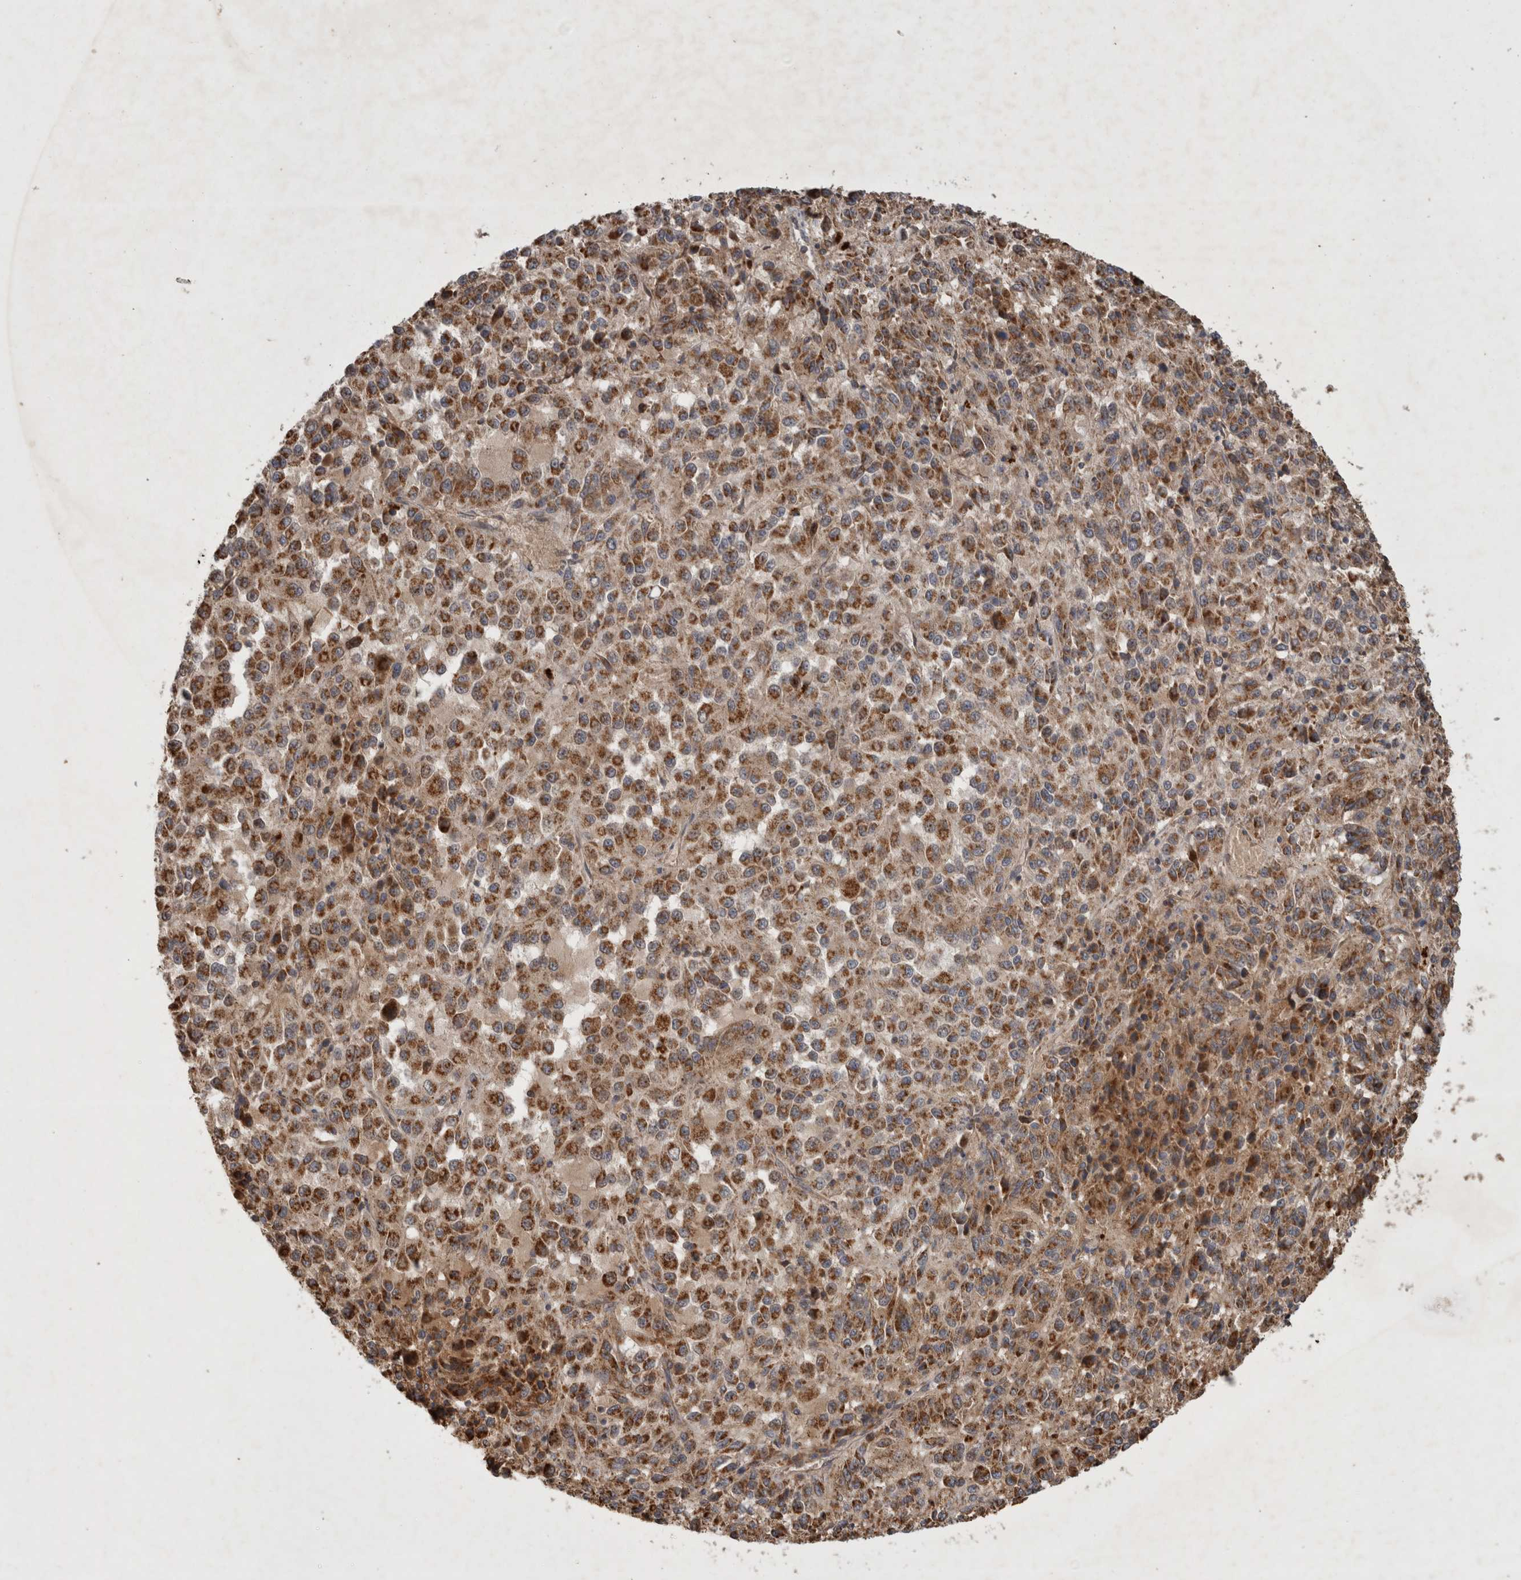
{"staining": {"intensity": "strong", "quantity": ">75%", "location": "cytoplasmic/membranous"}, "tissue": "melanoma", "cell_type": "Tumor cells", "image_type": "cancer", "snomed": [{"axis": "morphology", "description": "Malignant melanoma, Metastatic site"}, {"axis": "topography", "description": "Lung"}], "caption": "IHC staining of malignant melanoma (metastatic site), which exhibits high levels of strong cytoplasmic/membranous staining in about >75% of tumor cells indicating strong cytoplasmic/membranous protein positivity. The staining was performed using DAB (3,3'-diaminobenzidine) (brown) for protein detection and nuclei were counterstained in hematoxylin (blue).", "gene": "SERAC1", "patient": {"sex": "male", "age": 64}}